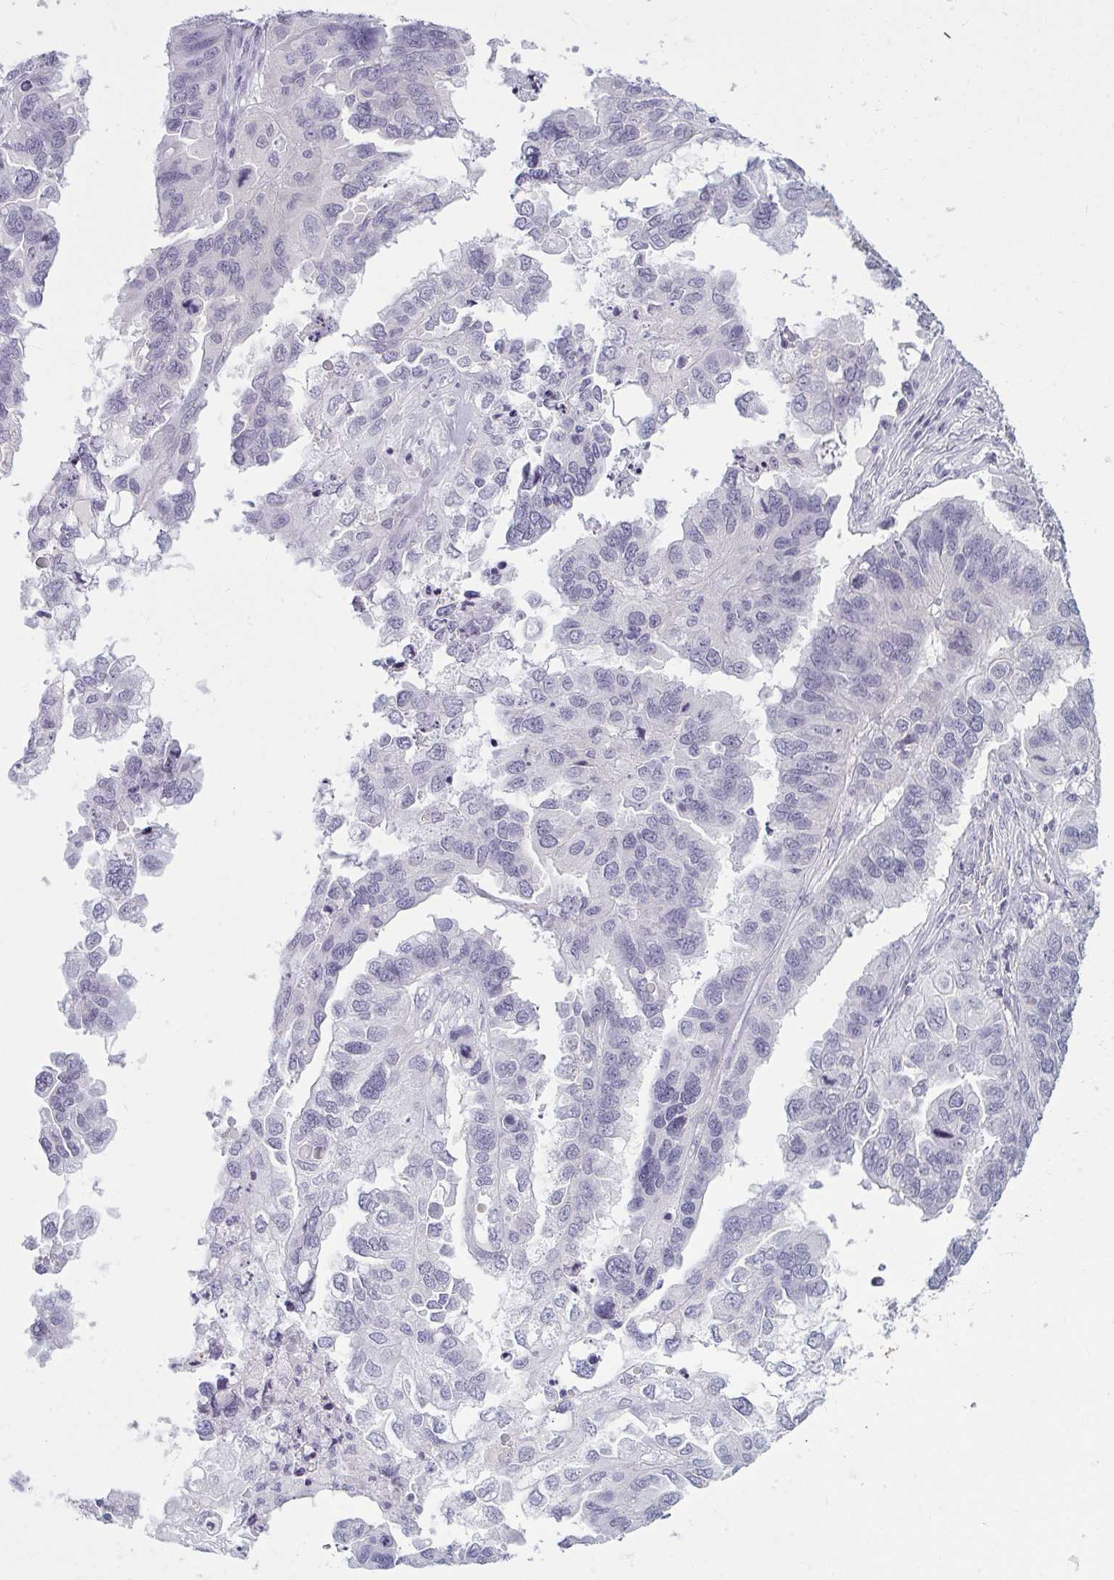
{"staining": {"intensity": "negative", "quantity": "none", "location": "none"}, "tissue": "ovarian cancer", "cell_type": "Tumor cells", "image_type": "cancer", "snomed": [{"axis": "morphology", "description": "Cystadenocarcinoma, serous, NOS"}, {"axis": "topography", "description": "Ovary"}], "caption": "This micrograph is of serous cystadenocarcinoma (ovarian) stained with IHC to label a protein in brown with the nuclei are counter-stained blue. There is no expression in tumor cells.", "gene": "TBC1D4", "patient": {"sex": "female", "age": 79}}